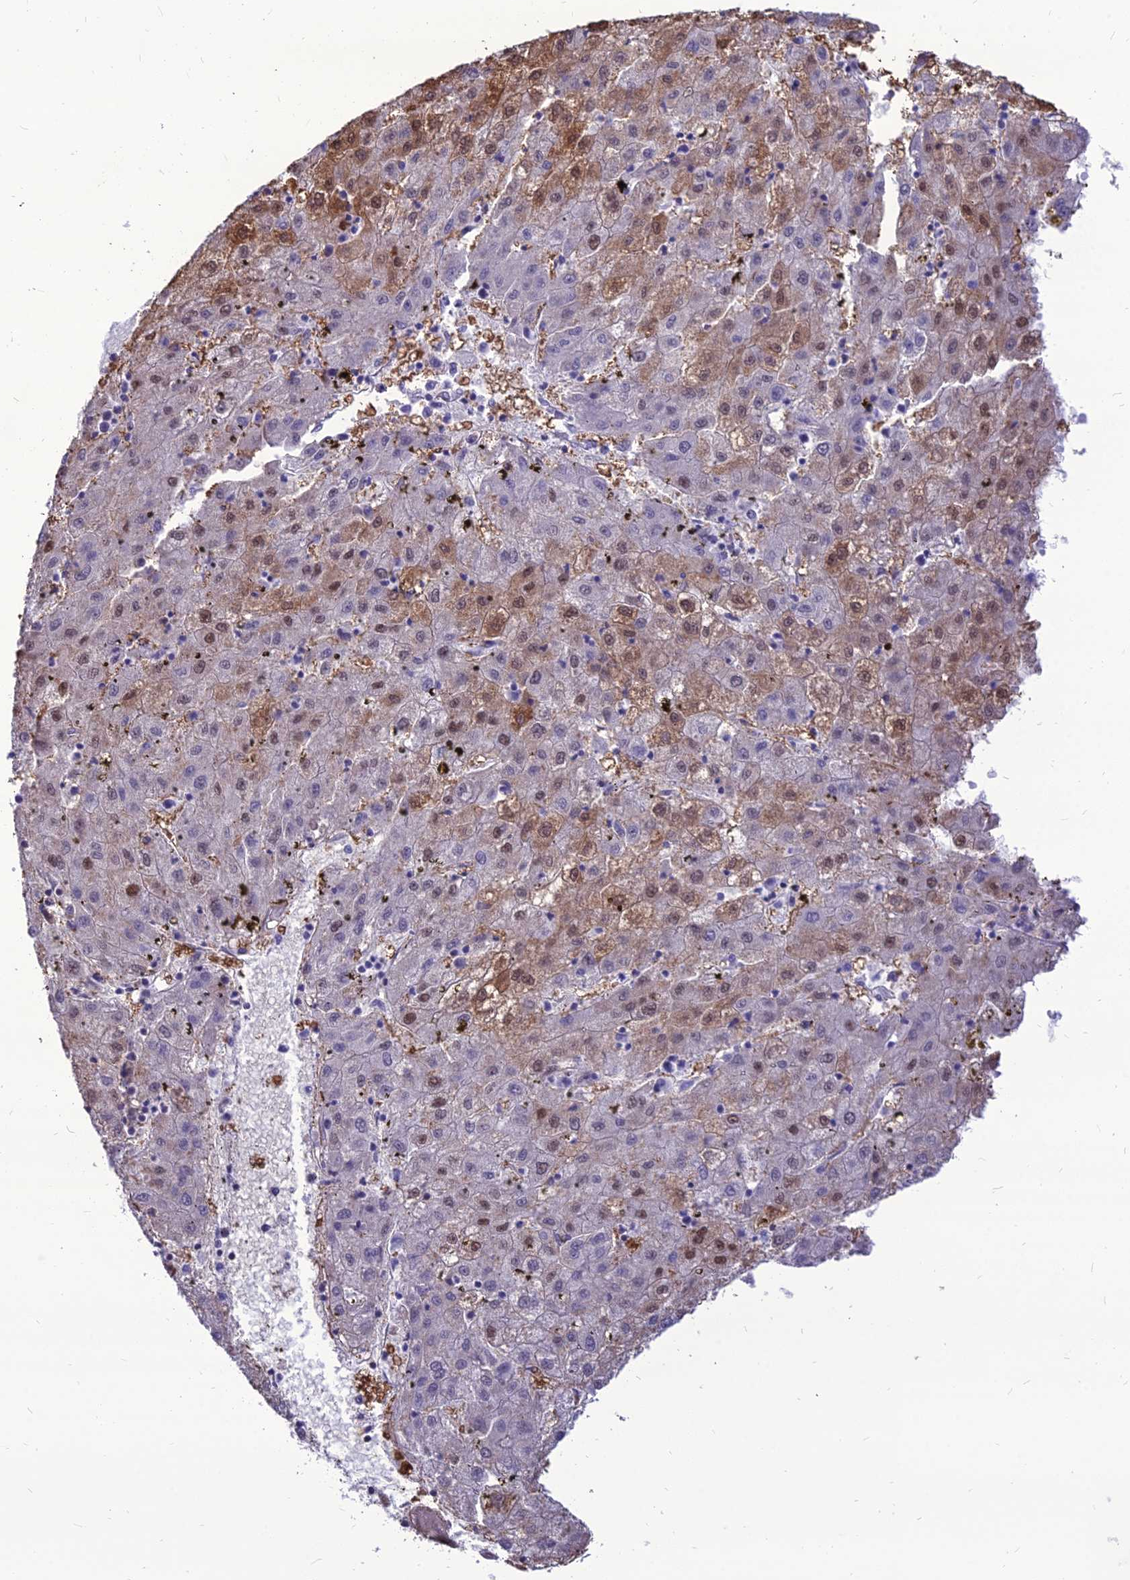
{"staining": {"intensity": "moderate", "quantity": "<25%", "location": "cytoplasmic/membranous,nuclear"}, "tissue": "liver cancer", "cell_type": "Tumor cells", "image_type": "cancer", "snomed": [{"axis": "morphology", "description": "Carcinoma, Hepatocellular, NOS"}, {"axis": "topography", "description": "Liver"}], "caption": "Human liver cancer (hepatocellular carcinoma) stained with a protein marker displays moderate staining in tumor cells.", "gene": "DHX40", "patient": {"sex": "male", "age": 72}}